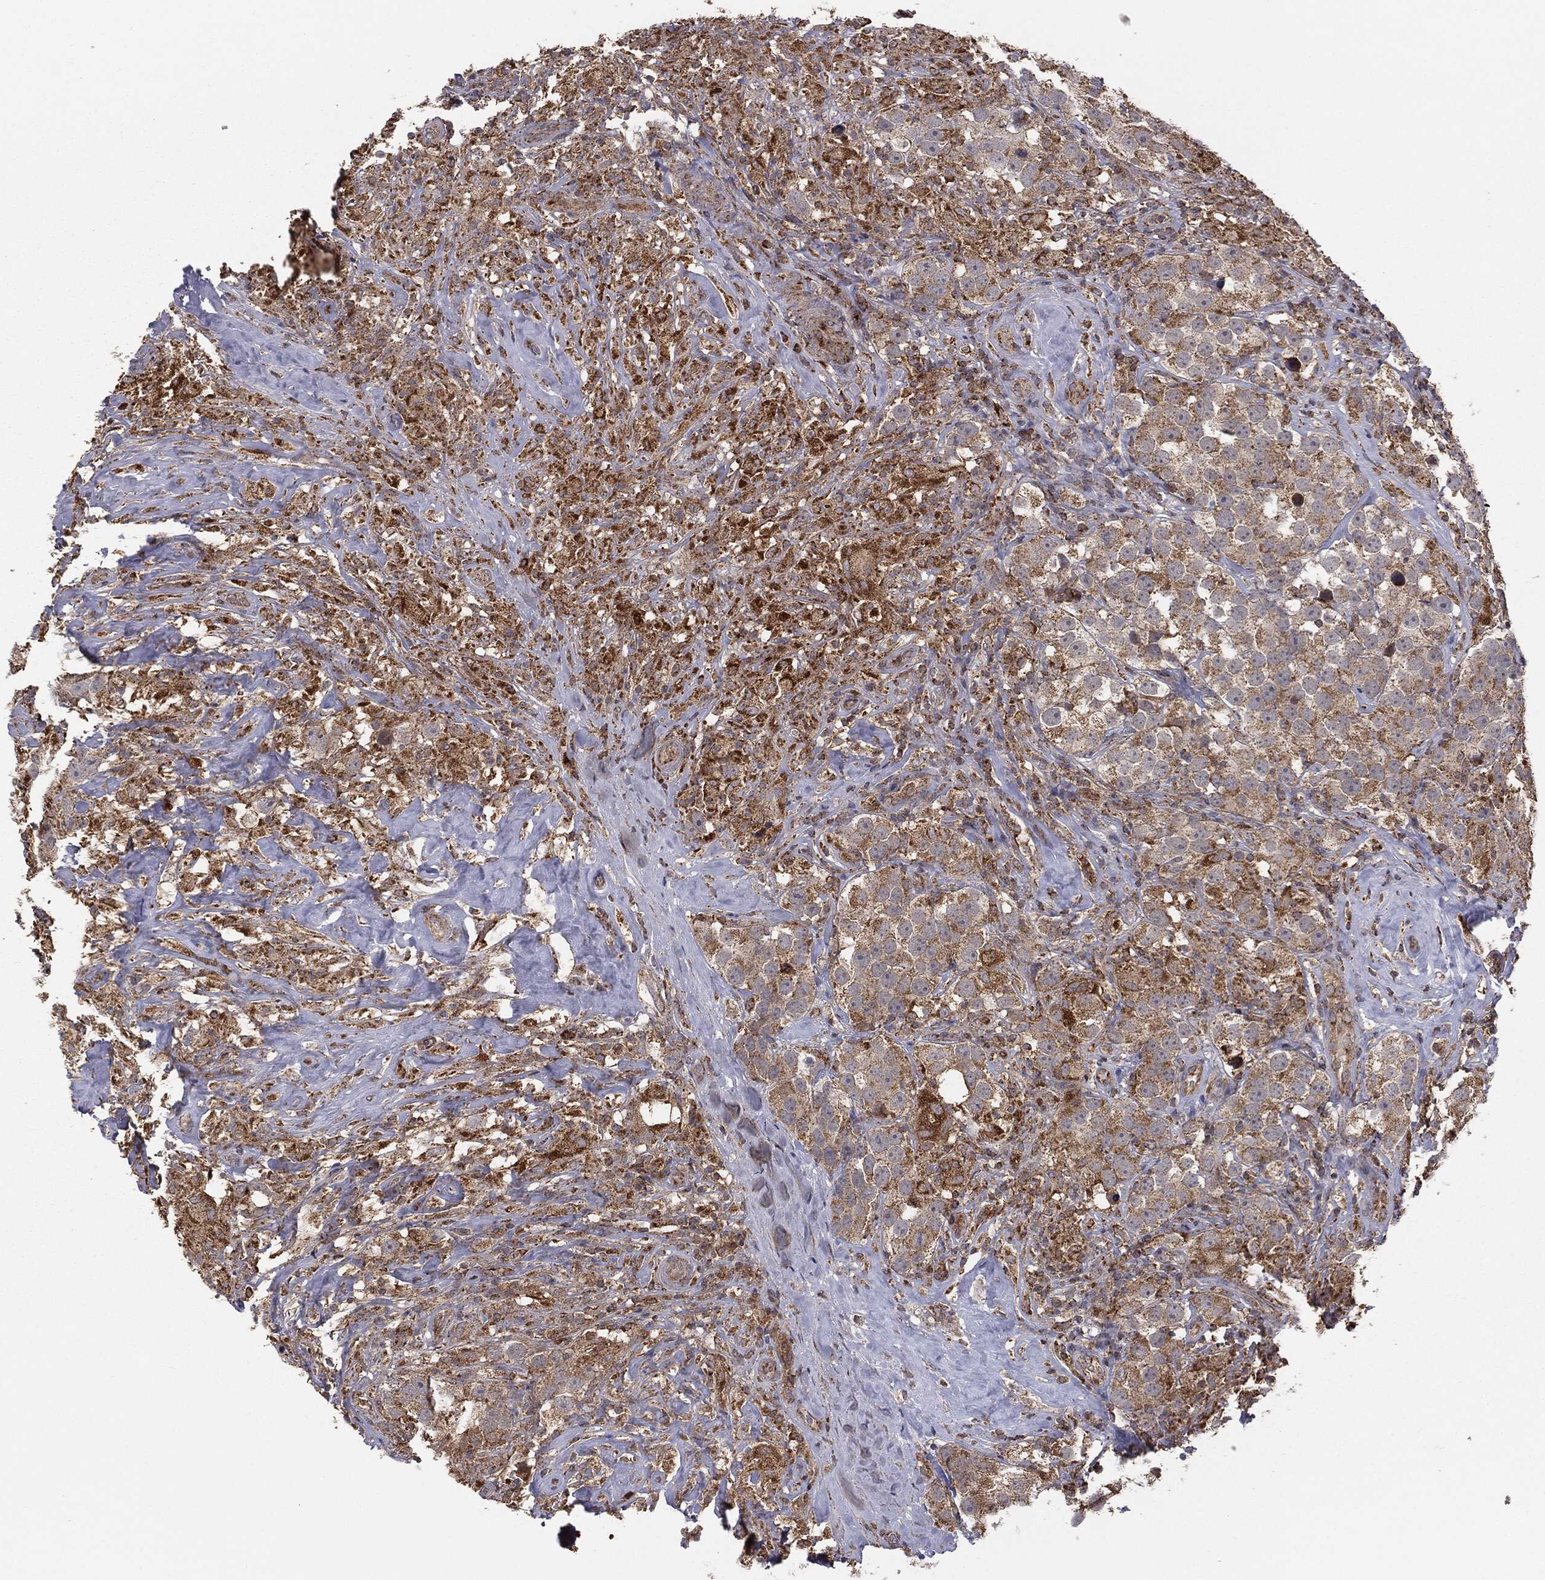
{"staining": {"intensity": "moderate", "quantity": "25%-75%", "location": "cytoplasmic/membranous"}, "tissue": "testis cancer", "cell_type": "Tumor cells", "image_type": "cancer", "snomed": [{"axis": "morphology", "description": "Seminoma, NOS"}, {"axis": "topography", "description": "Testis"}], "caption": "Seminoma (testis) was stained to show a protein in brown. There is medium levels of moderate cytoplasmic/membranous positivity in approximately 25%-75% of tumor cells. (DAB = brown stain, brightfield microscopy at high magnification).", "gene": "MTOR", "patient": {"sex": "male", "age": 49}}